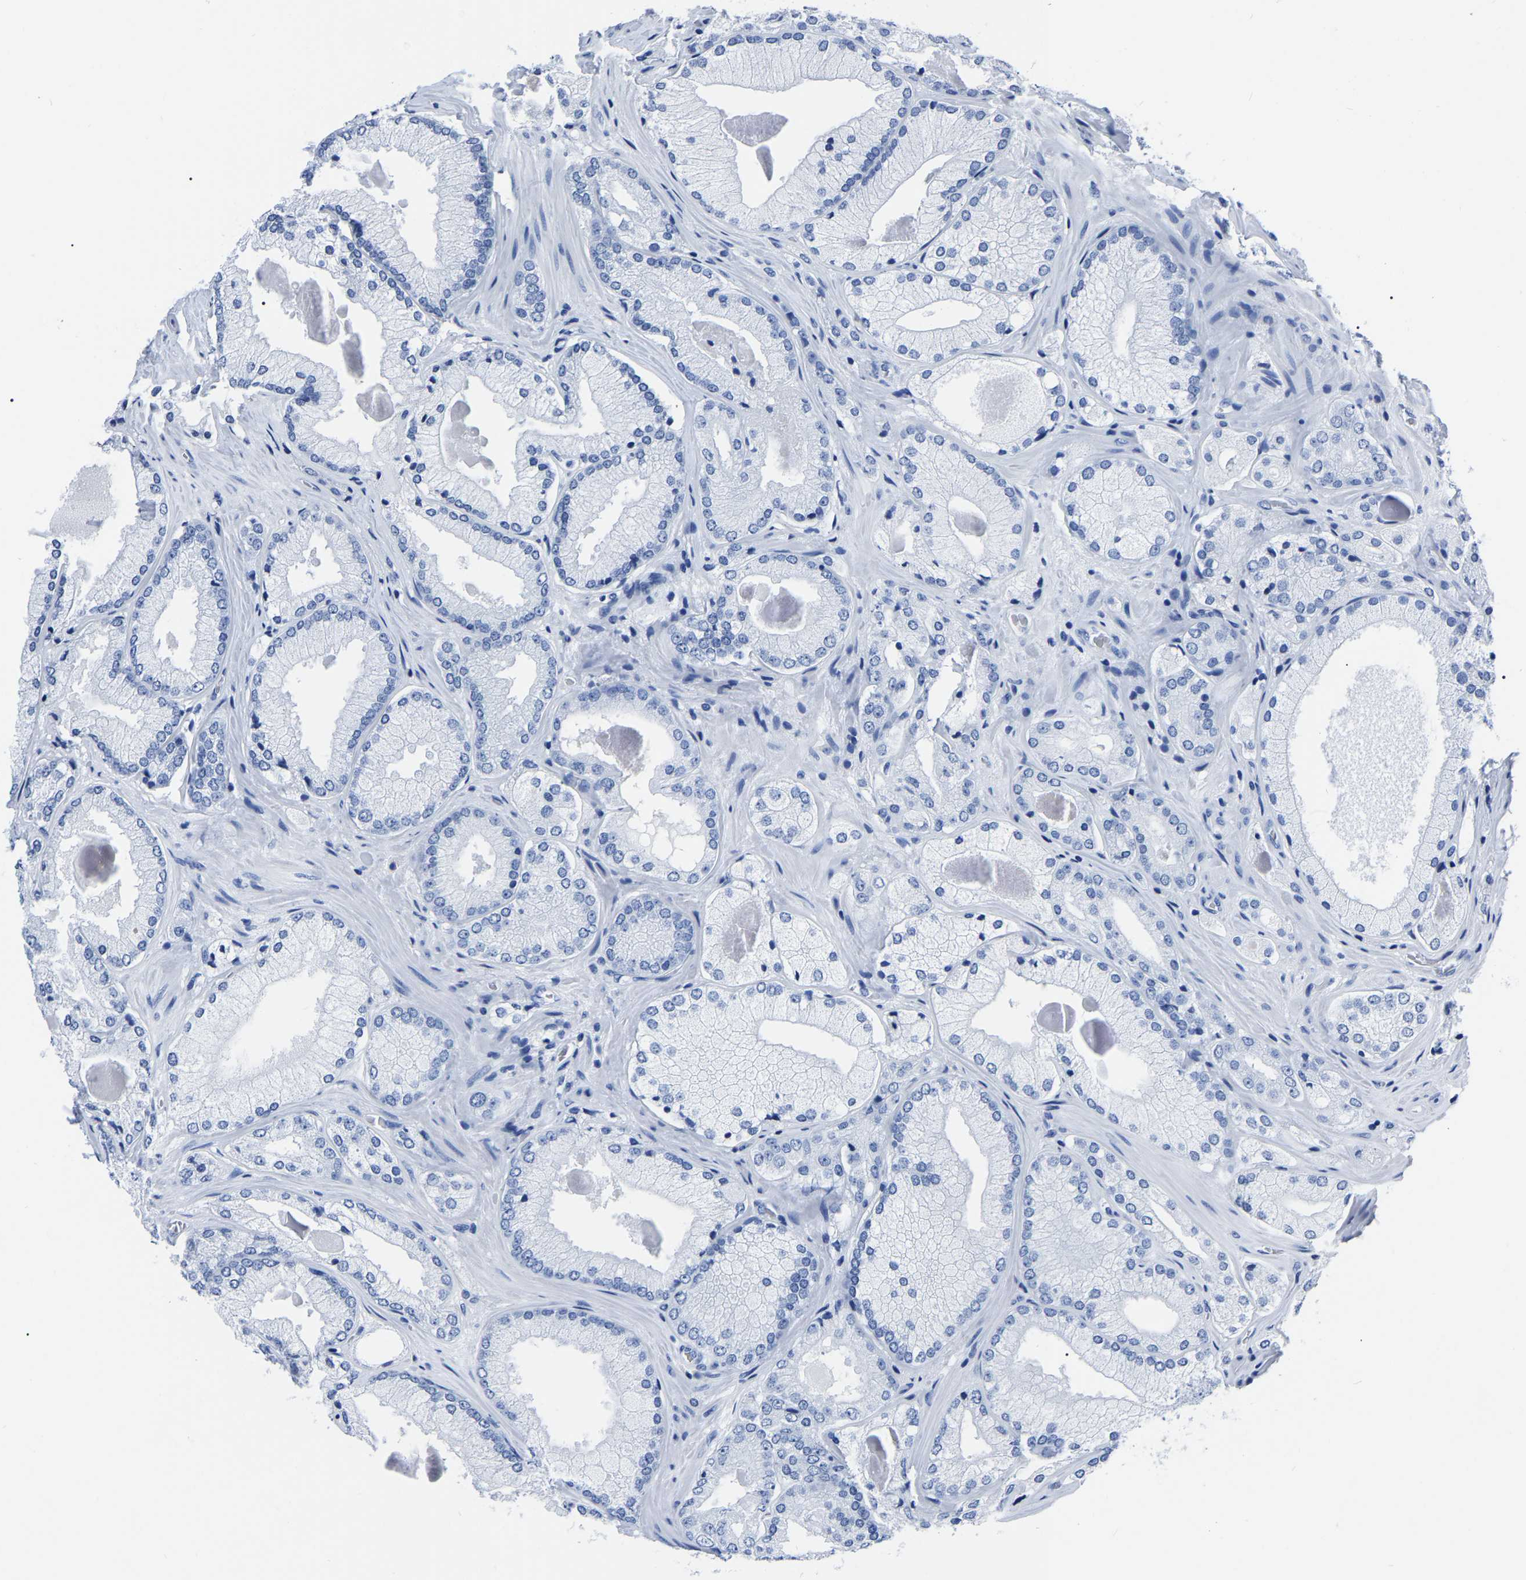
{"staining": {"intensity": "negative", "quantity": "none", "location": "none"}, "tissue": "prostate cancer", "cell_type": "Tumor cells", "image_type": "cancer", "snomed": [{"axis": "morphology", "description": "Adenocarcinoma, Low grade"}, {"axis": "topography", "description": "Prostate"}], "caption": "Tumor cells show no significant expression in adenocarcinoma (low-grade) (prostate).", "gene": "IMPG2", "patient": {"sex": "male", "age": 65}}